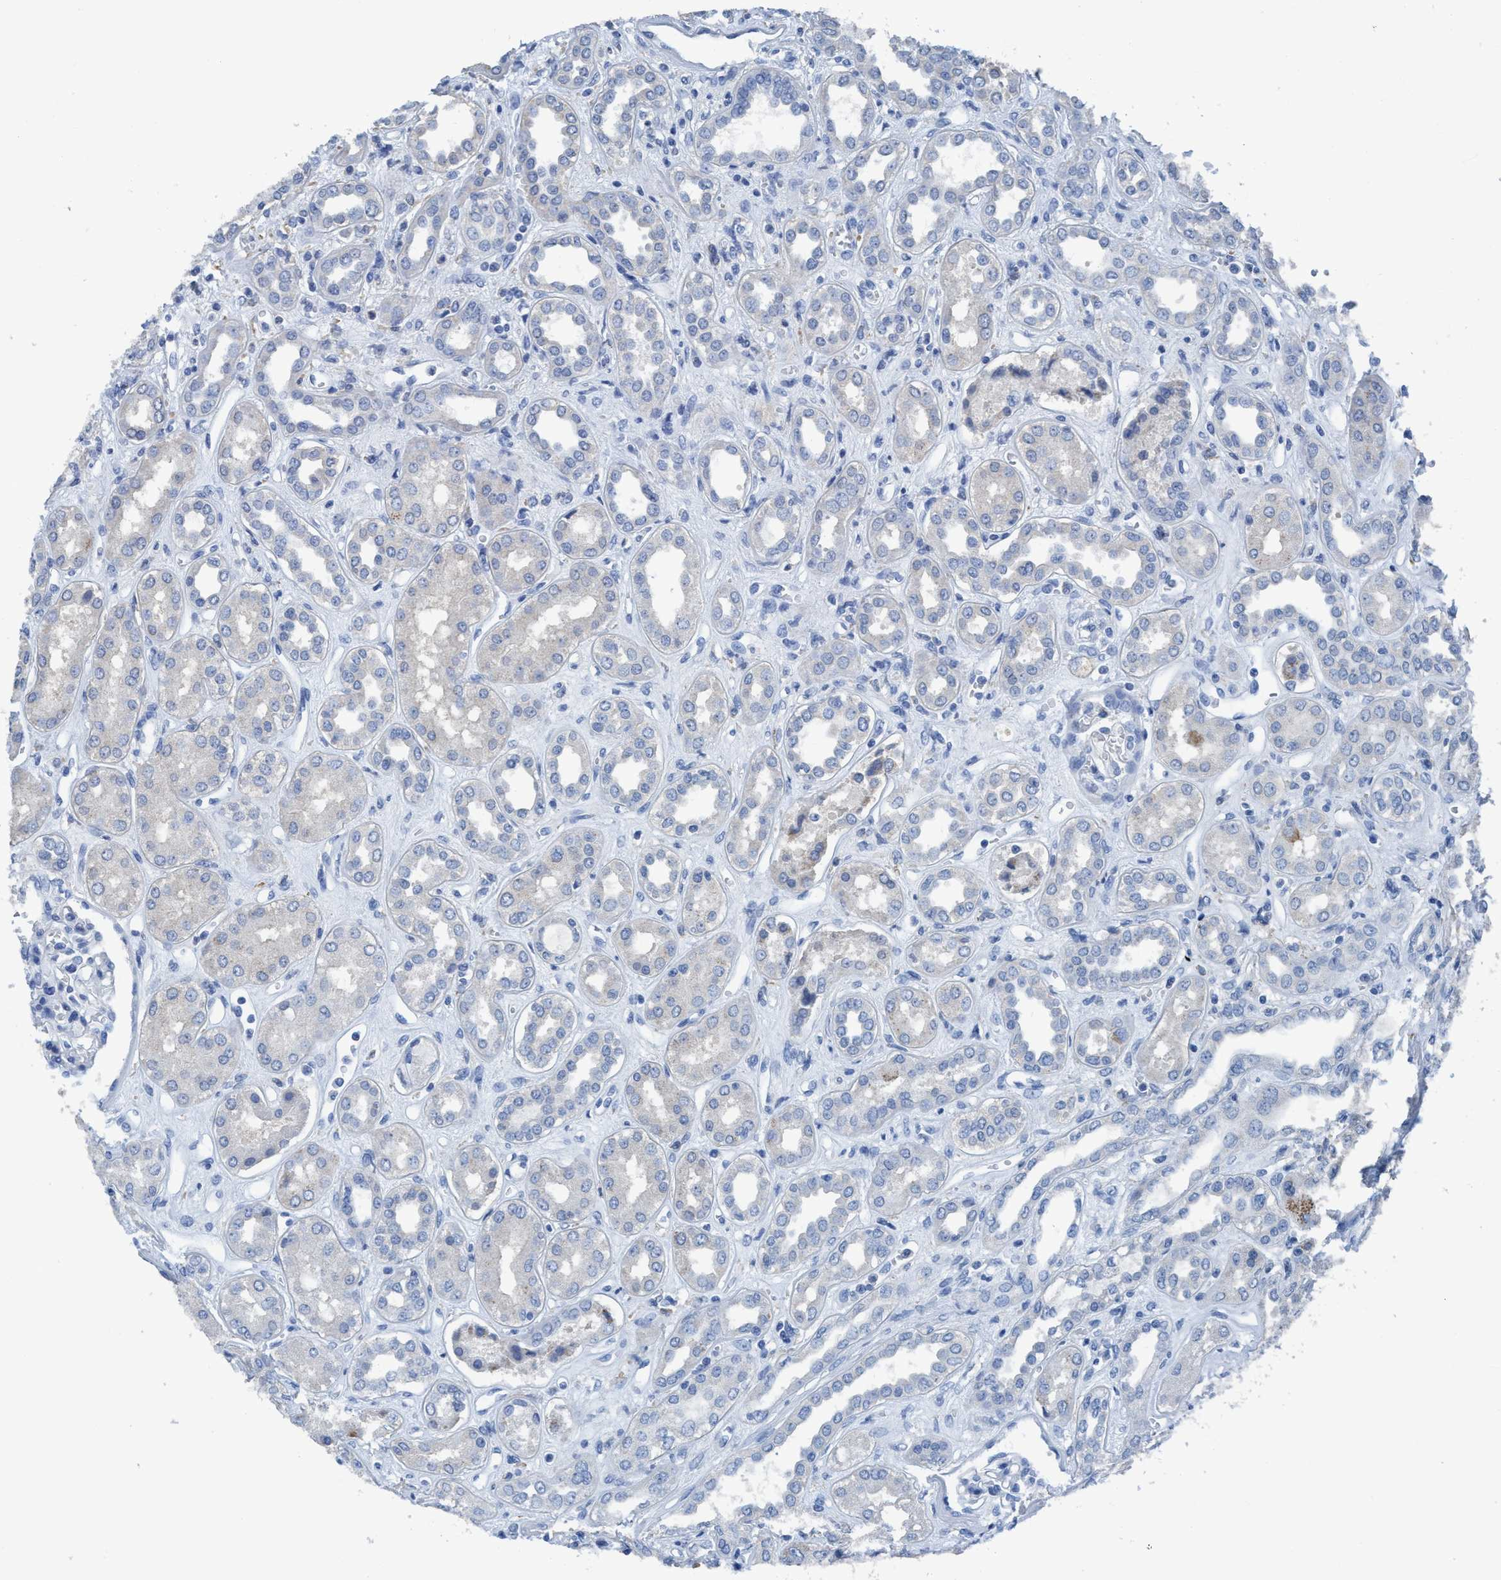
{"staining": {"intensity": "negative", "quantity": "none", "location": "none"}, "tissue": "kidney", "cell_type": "Cells in glomeruli", "image_type": "normal", "snomed": [{"axis": "morphology", "description": "Normal tissue, NOS"}, {"axis": "topography", "description": "Kidney"}], "caption": "This is an IHC histopathology image of unremarkable kidney. There is no staining in cells in glomeruli.", "gene": "DNAI1", "patient": {"sex": "male", "age": 59}}